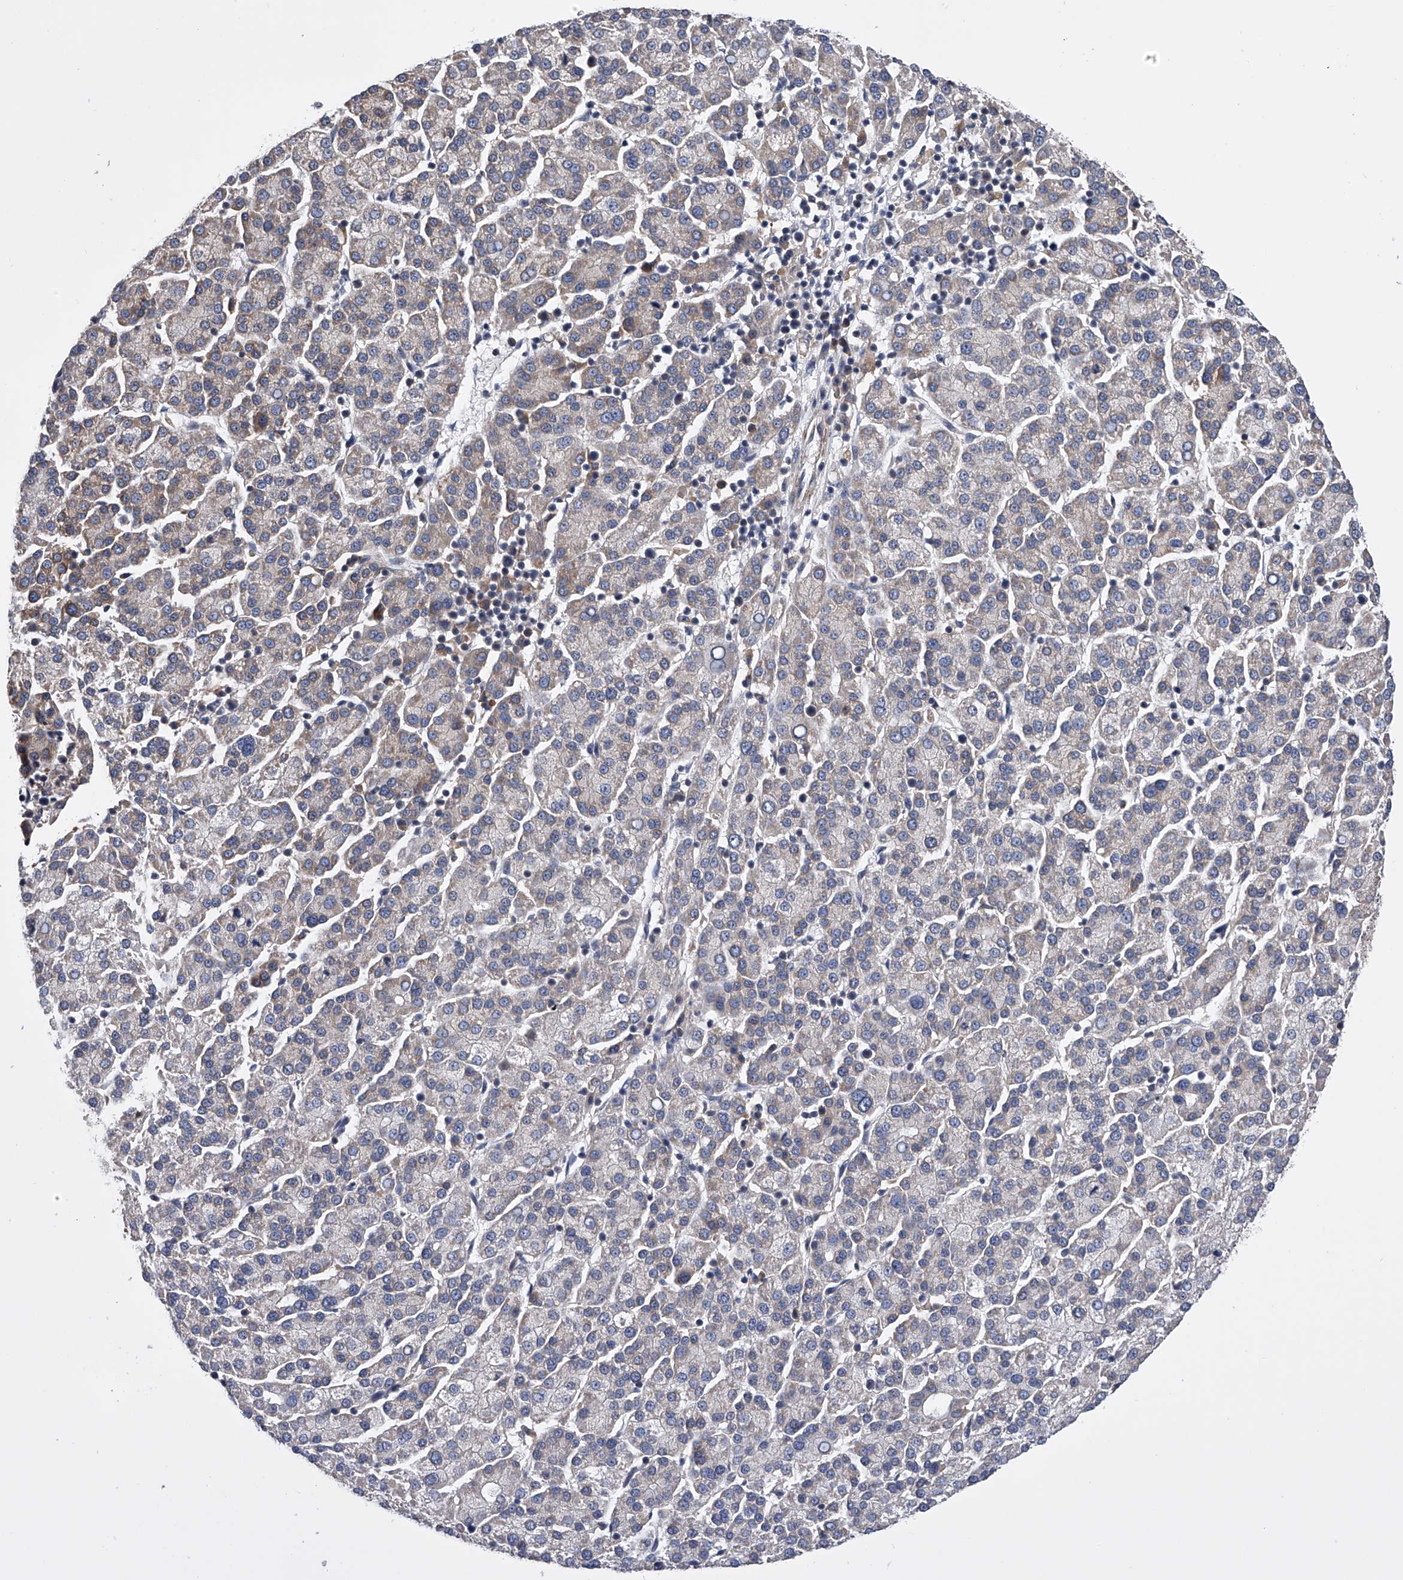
{"staining": {"intensity": "weak", "quantity": "<25%", "location": "cytoplasmic/membranous"}, "tissue": "liver cancer", "cell_type": "Tumor cells", "image_type": "cancer", "snomed": [{"axis": "morphology", "description": "Carcinoma, Hepatocellular, NOS"}, {"axis": "topography", "description": "Liver"}], "caption": "Tumor cells are negative for brown protein staining in liver hepatocellular carcinoma. (Stains: DAB IHC with hematoxylin counter stain, Microscopy: brightfield microscopy at high magnification).", "gene": "SPOCK1", "patient": {"sex": "female", "age": 58}}